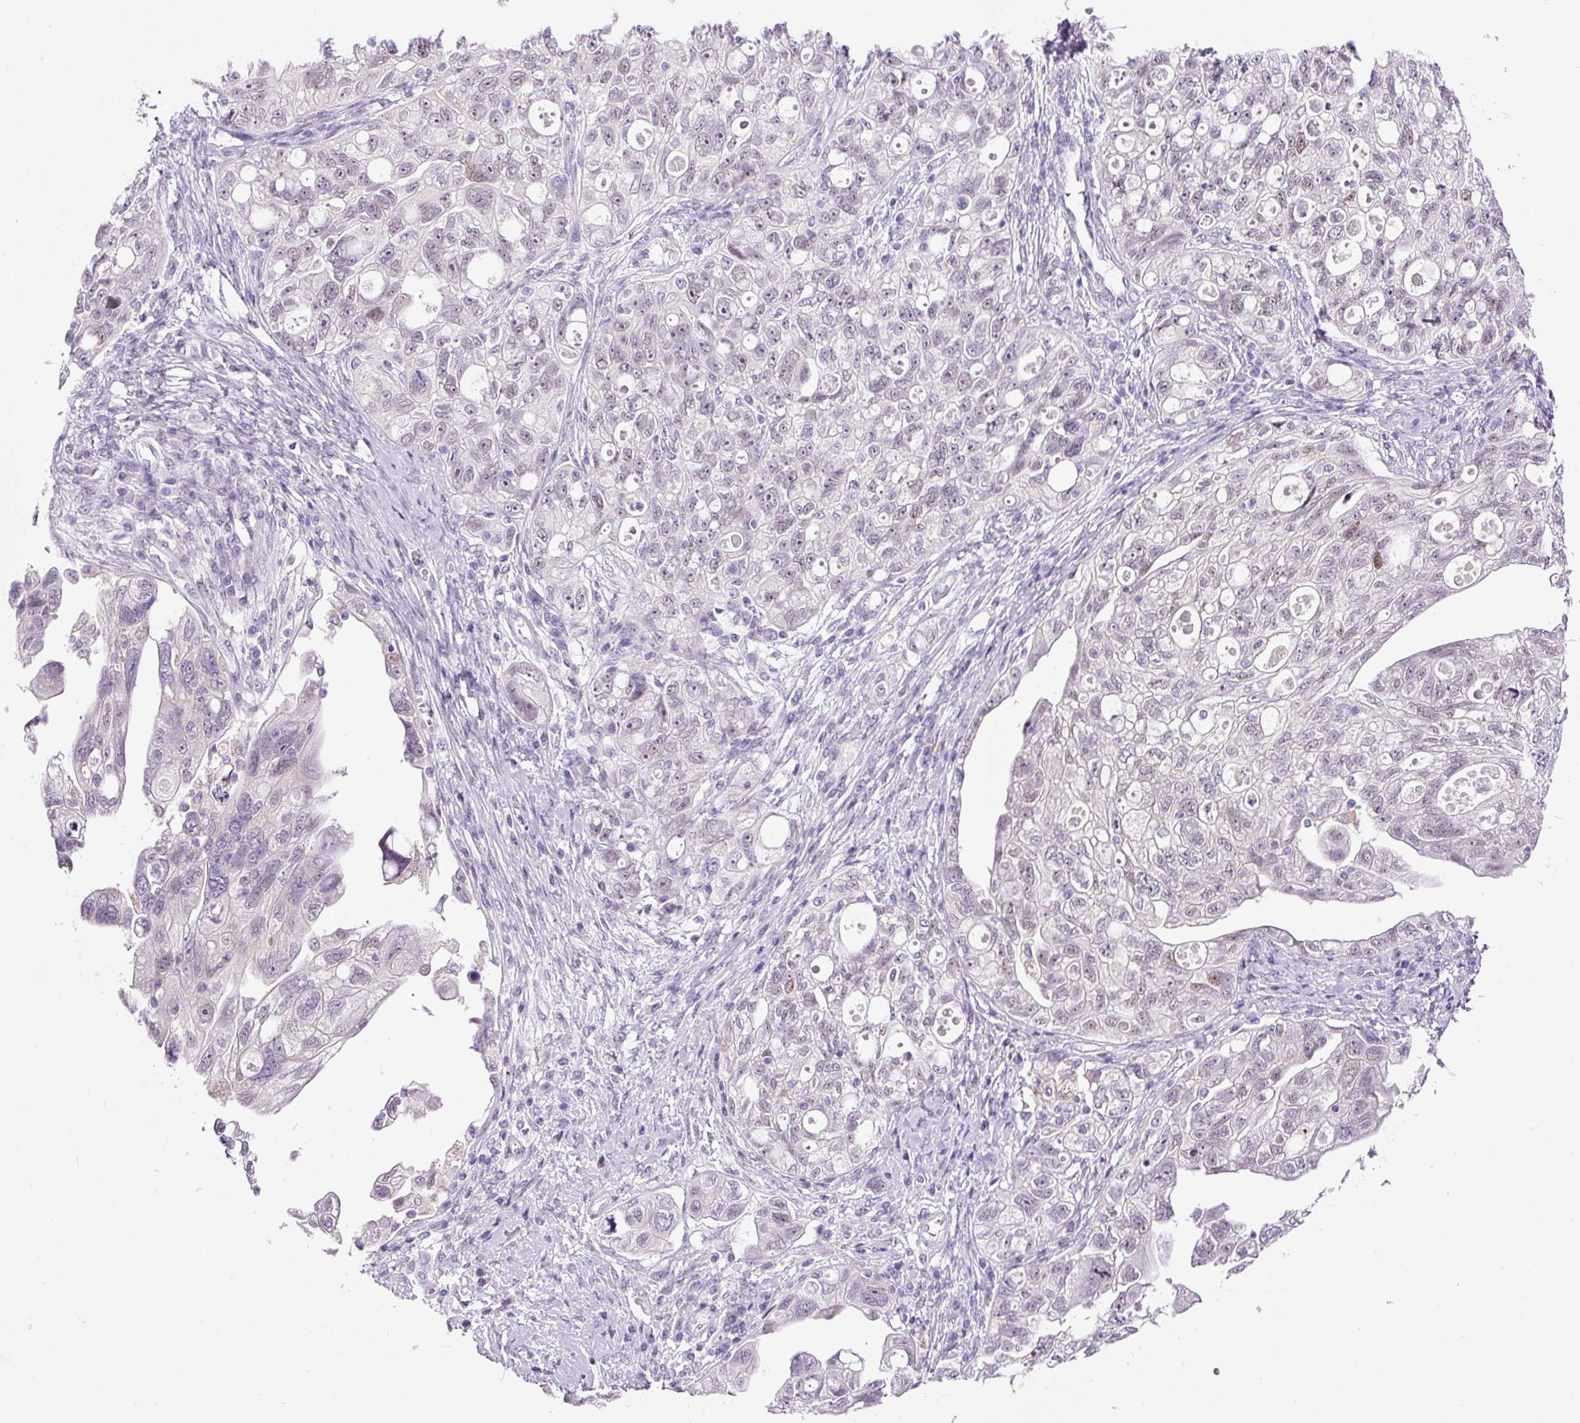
{"staining": {"intensity": "negative", "quantity": "none", "location": "none"}, "tissue": "ovarian cancer", "cell_type": "Tumor cells", "image_type": "cancer", "snomed": [{"axis": "morphology", "description": "Carcinoma, NOS"}, {"axis": "morphology", "description": "Cystadenocarcinoma, serous, NOS"}, {"axis": "topography", "description": "Ovary"}], "caption": "The micrograph demonstrates no significant expression in tumor cells of ovarian serous cystadenocarcinoma. (DAB (3,3'-diaminobenzidine) immunohistochemistry (IHC) with hematoxylin counter stain).", "gene": "SRC", "patient": {"sex": "female", "age": 69}}